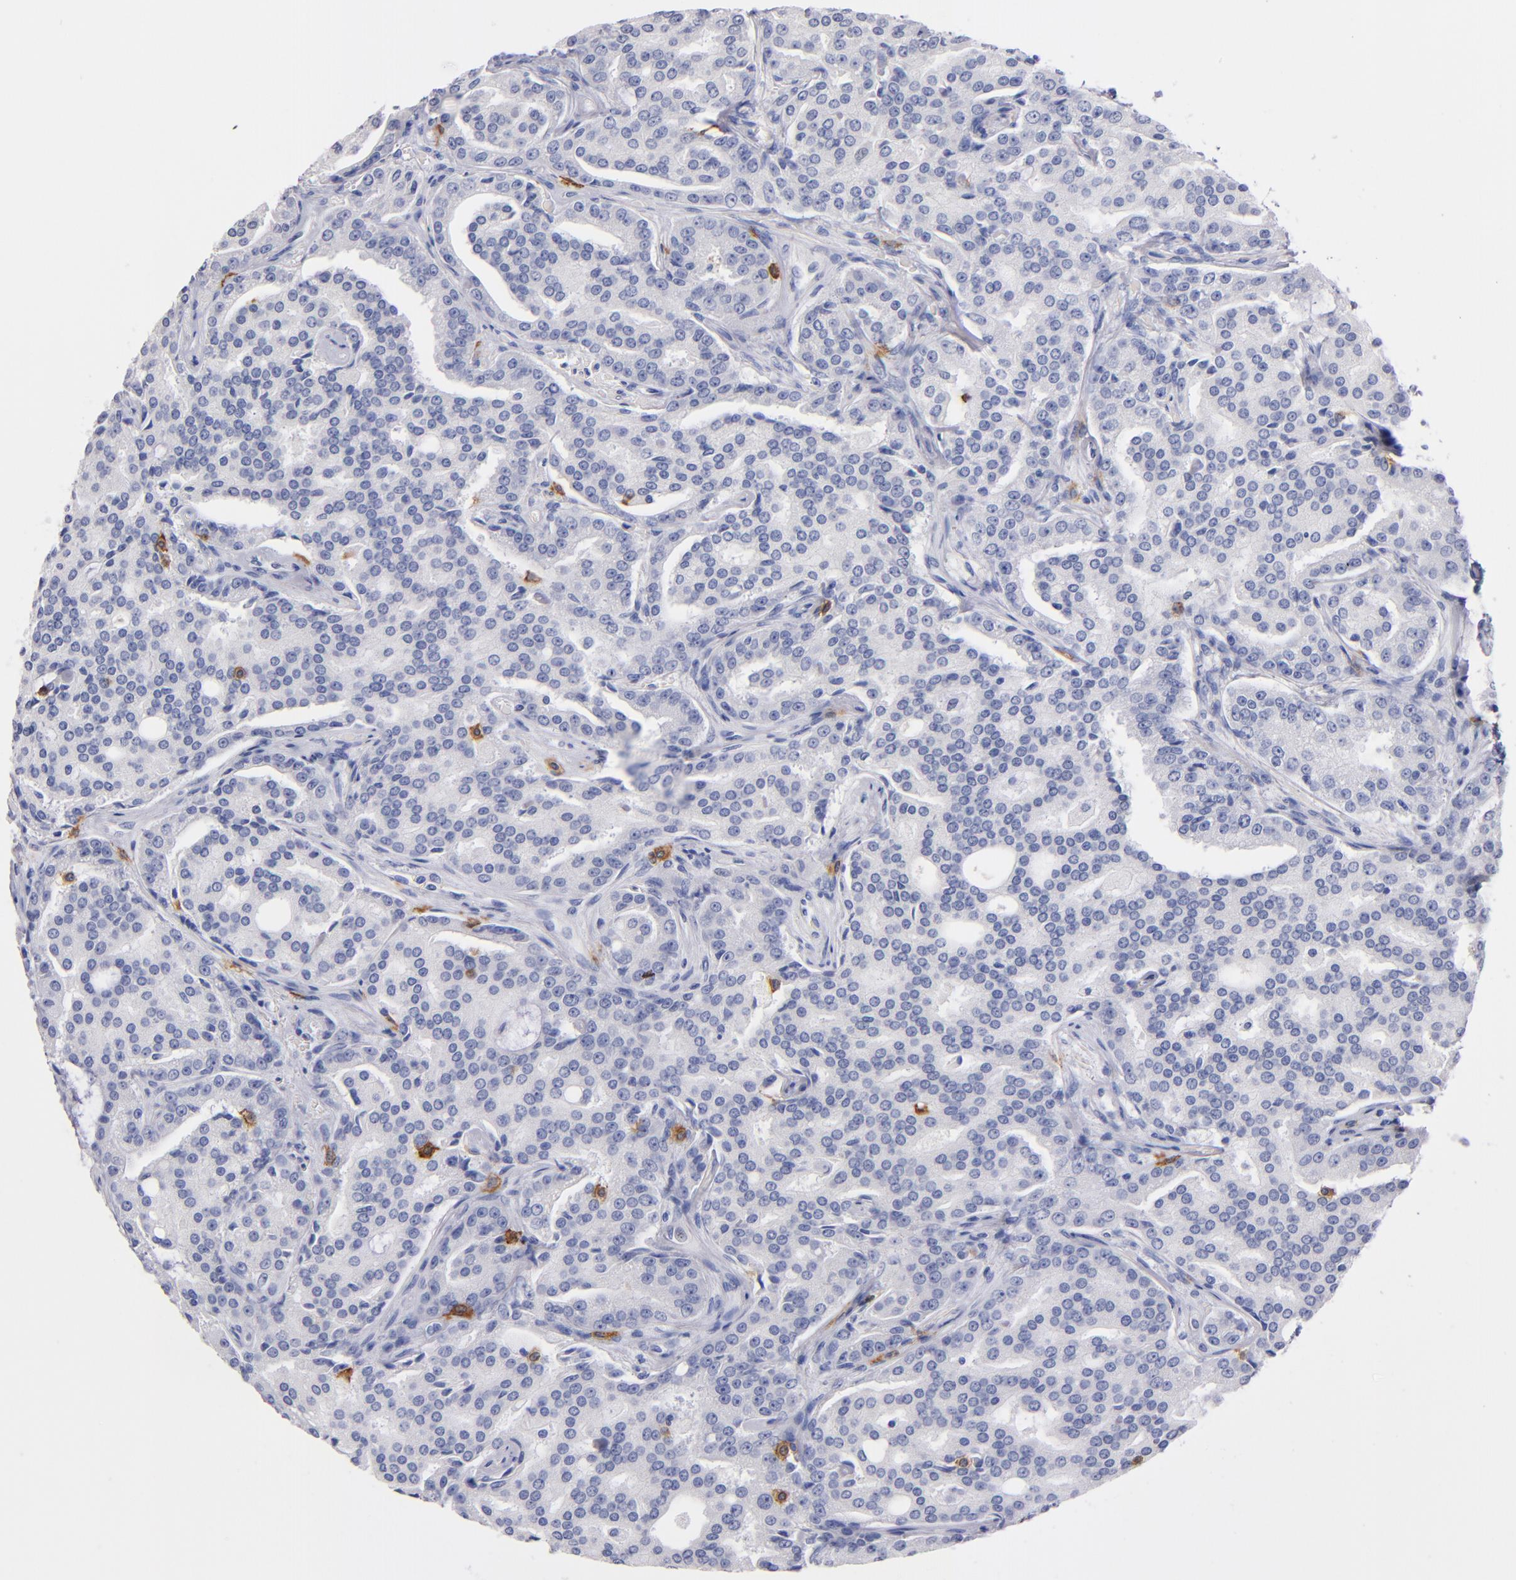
{"staining": {"intensity": "negative", "quantity": "none", "location": "none"}, "tissue": "prostate cancer", "cell_type": "Tumor cells", "image_type": "cancer", "snomed": [{"axis": "morphology", "description": "Adenocarcinoma, High grade"}, {"axis": "topography", "description": "Prostate"}], "caption": "The image reveals no staining of tumor cells in adenocarcinoma (high-grade) (prostate). (Brightfield microscopy of DAB (3,3'-diaminobenzidine) IHC at high magnification).", "gene": "KIT", "patient": {"sex": "male", "age": 72}}